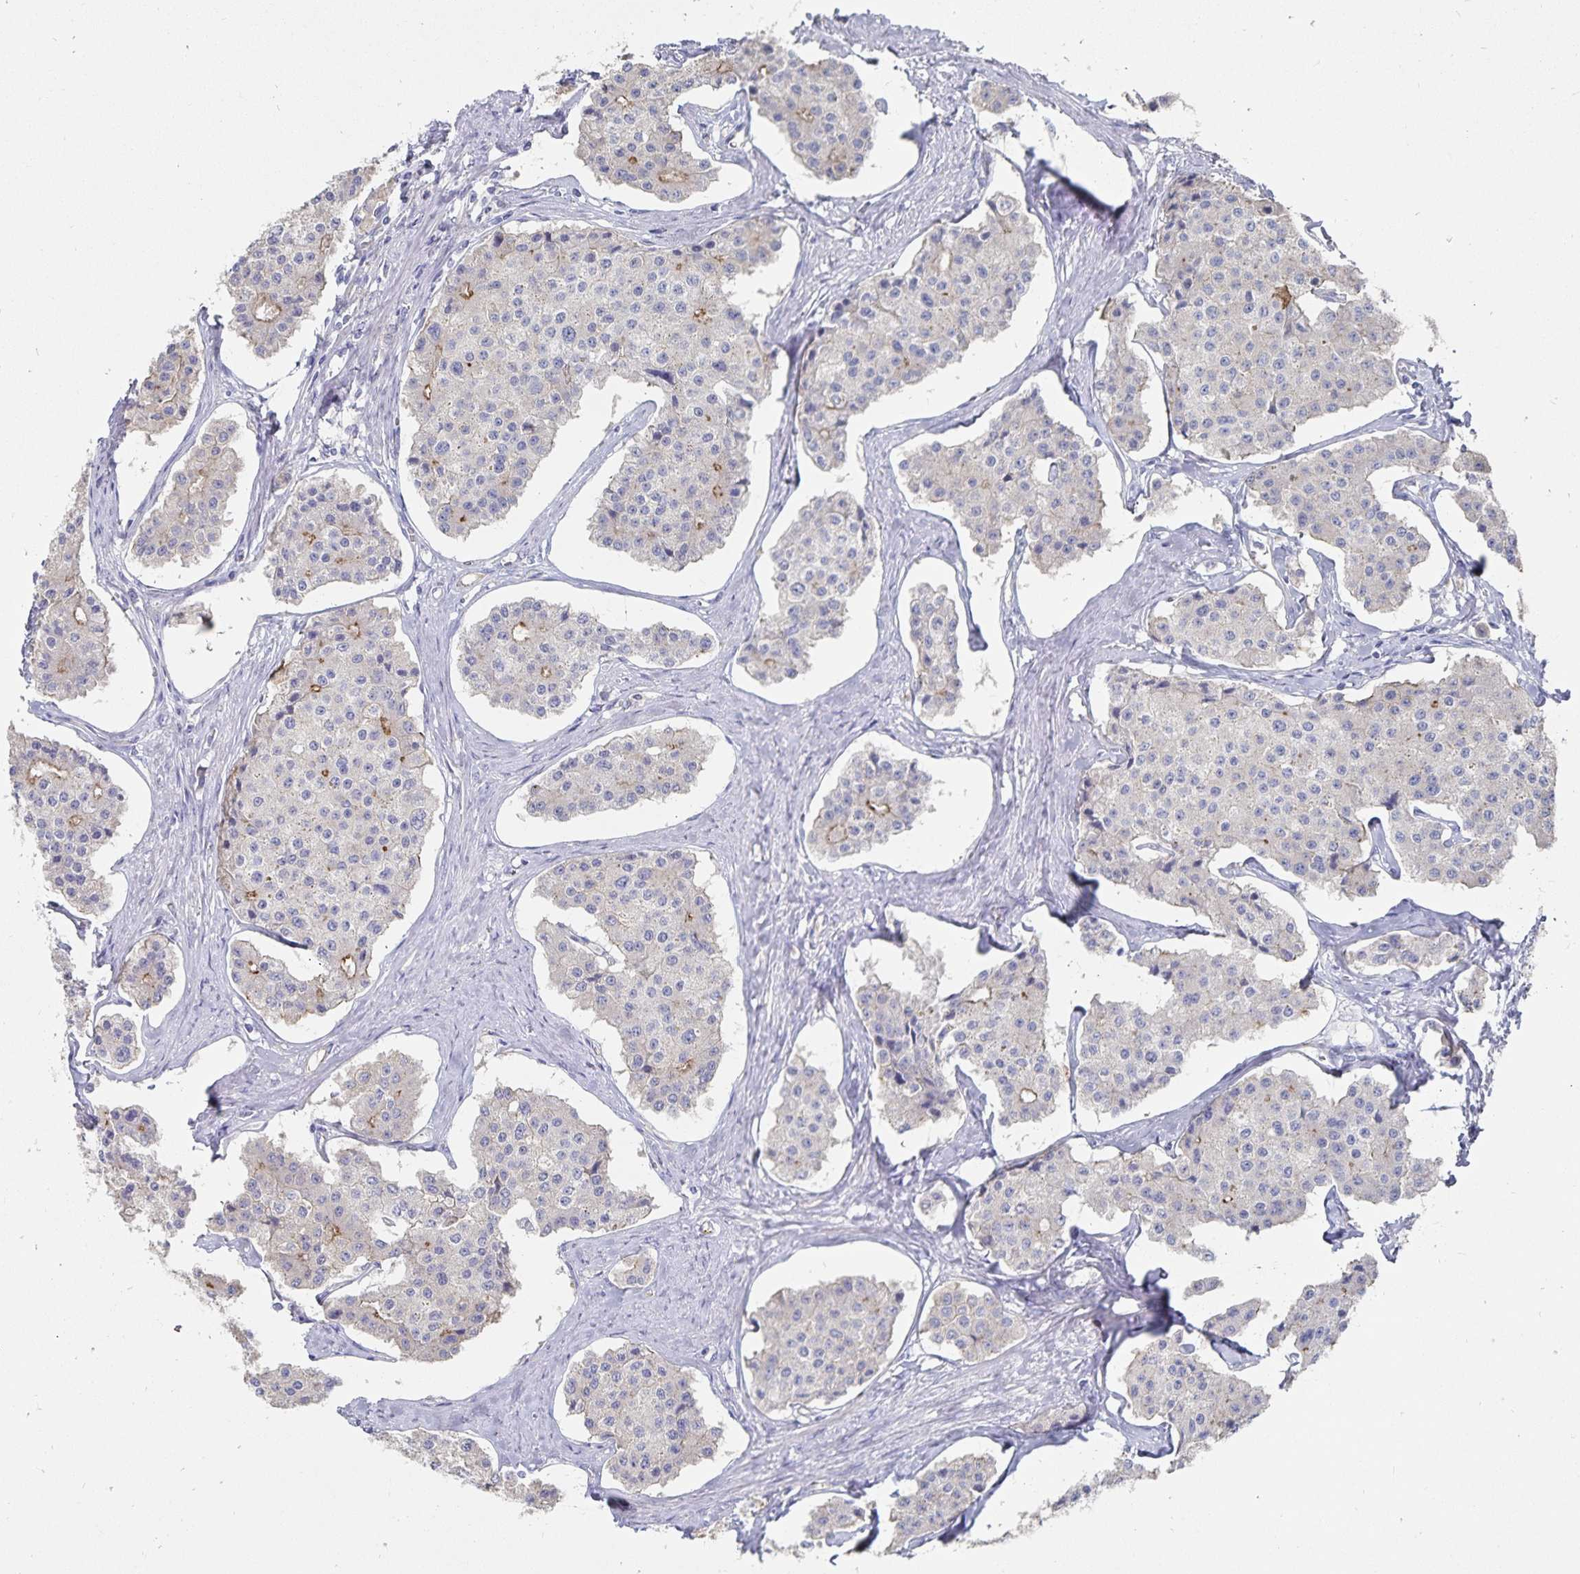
{"staining": {"intensity": "moderate", "quantity": "<25%", "location": "cytoplasmic/membranous"}, "tissue": "carcinoid", "cell_type": "Tumor cells", "image_type": "cancer", "snomed": [{"axis": "morphology", "description": "Carcinoid, malignant, NOS"}, {"axis": "topography", "description": "Small intestine"}], "caption": "Protein expression analysis of human malignant carcinoid reveals moderate cytoplasmic/membranous positivity in approximately <25% of tumor cells.", "gene": "SSTR1", "patient": {"sex": "female", "age": 65}}